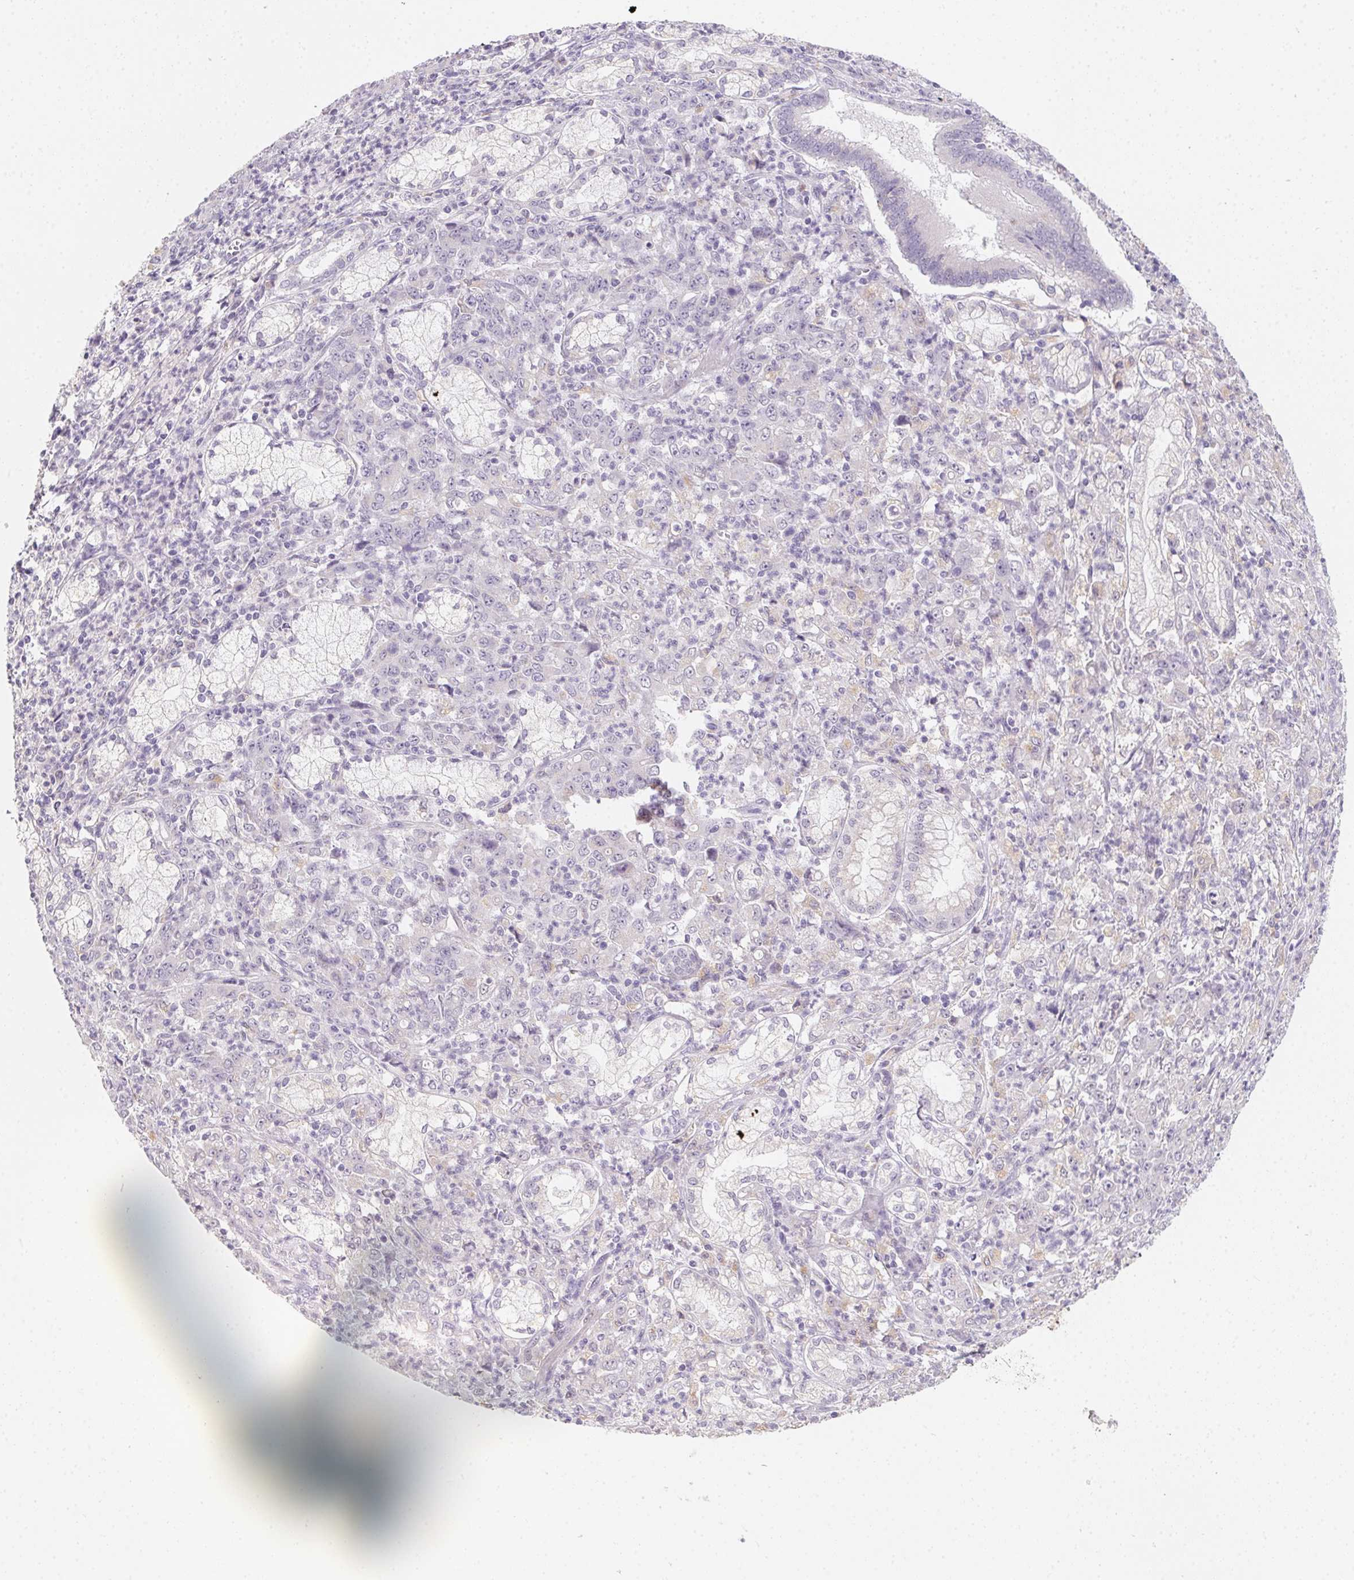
{"staining": {"intensity": "negative", "quantity": "none", "location": "none"}, "tissue": "stomach cancer", "cell_type": "Tumor cells", "image_type": "cancer", "snomed": [{"axis": "morphology", "description": "Adenocarcinoma, NOS"}, {"axis": "topography", "description": "Stomach, lower"}], "caption": "The photomicrograph demonstrates no staining of tumor cells in stomach cancer (adenocarcinoma). (DAB immunohistochemistry, high magnification).", "gene": "SLC6A18", "patient": {"sex": "female", "age": 71}}